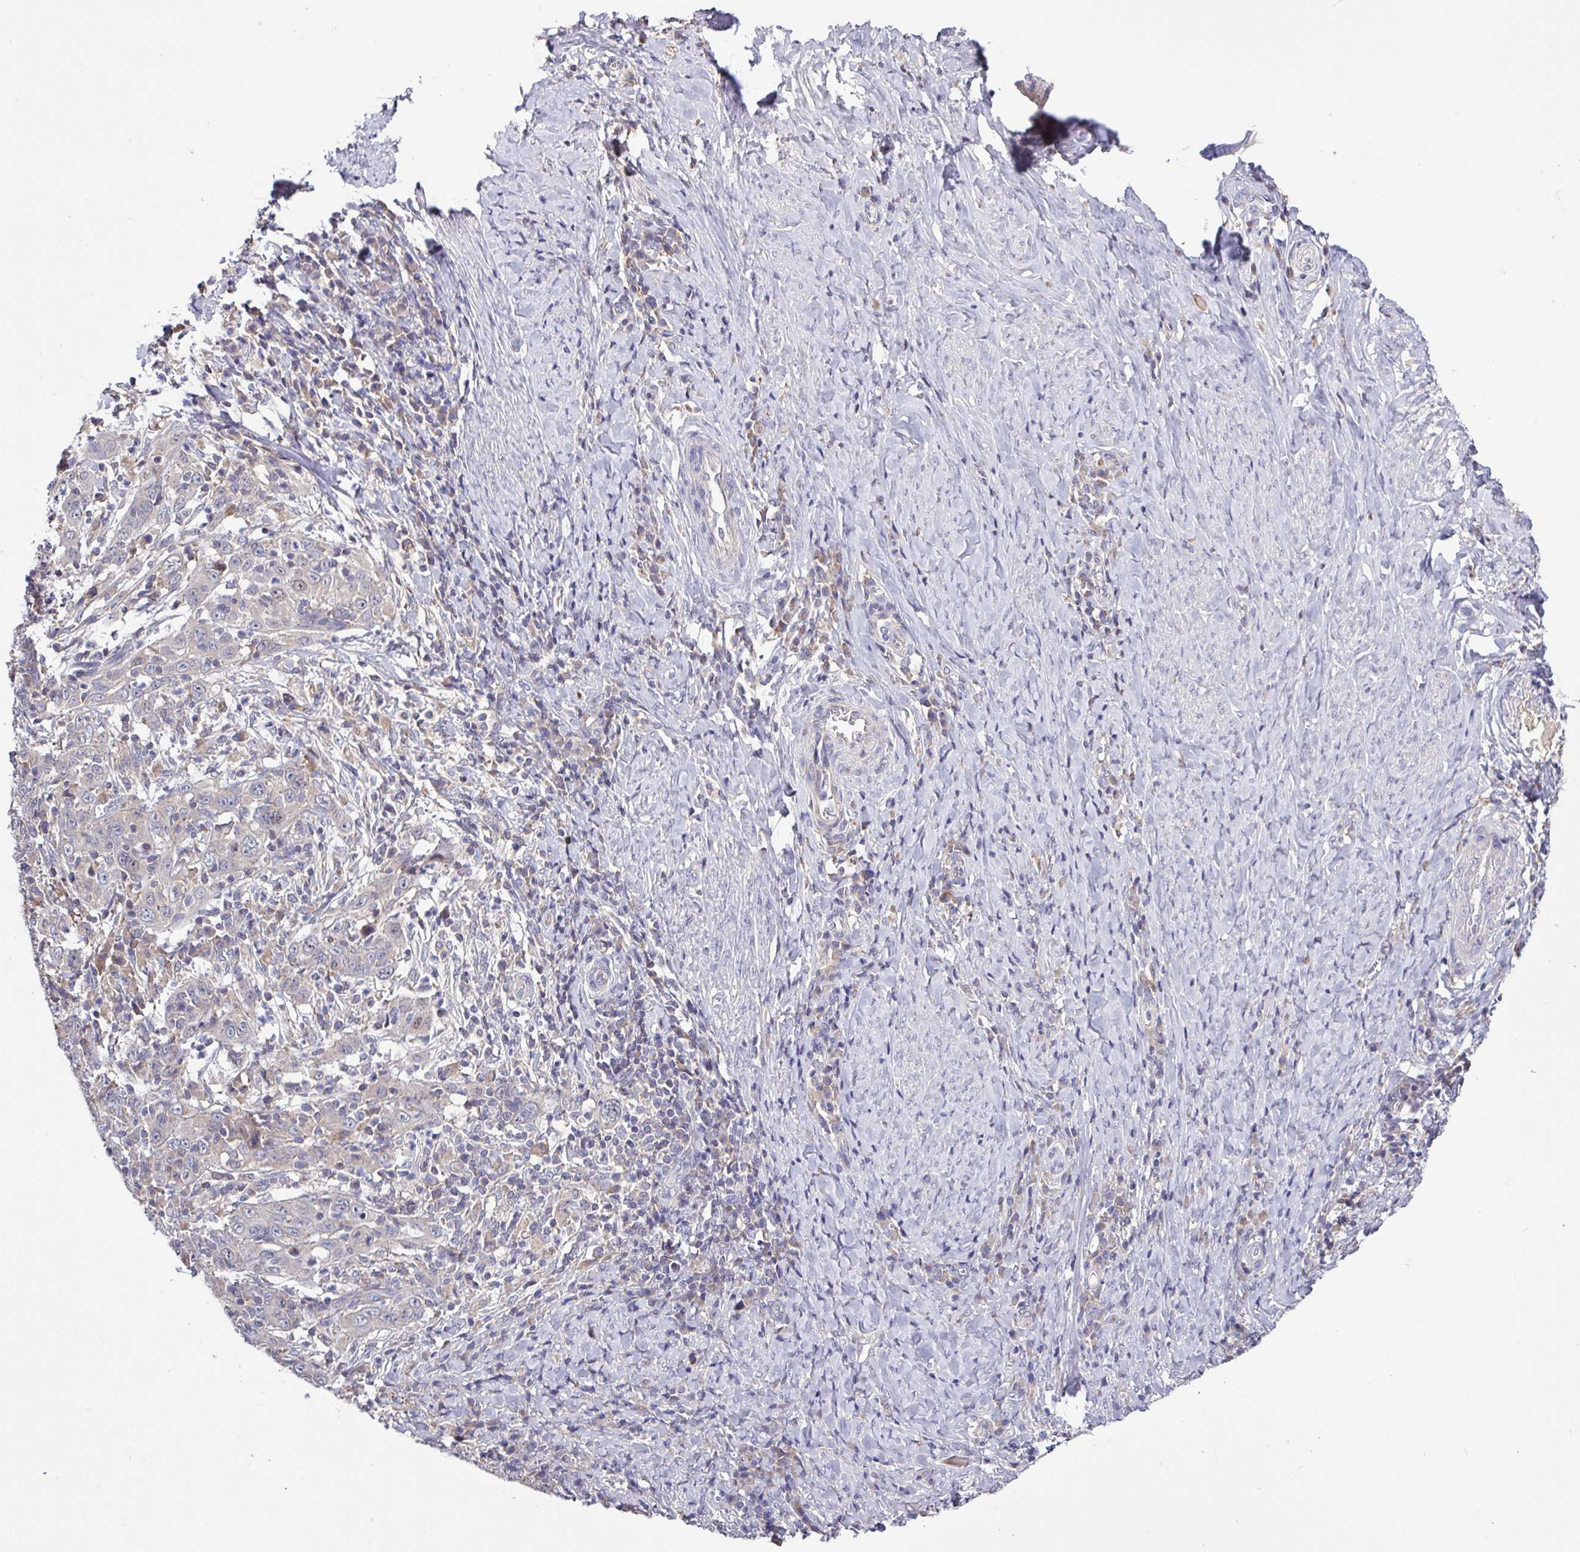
{"staining": {"intensity": "negative", "quantity": "none", "location": "none"}, "tissue": "cervical cancer", "cell_type": "Tumor cells", "image_type": "cancer", "snomed": [{"axis": "morphology", "description": "Squamous cell carcinoma, NOS"}, {"axis": "topography", "description": "Cervix"}], "caption": "IHC image of human cervical cancer (squamous cell carcinoma) stained for a protein (brown), which exhibits no positivity in tumor cells.", "gene": "SFTPB", "patient": {"sex": "female", "age": 46}}